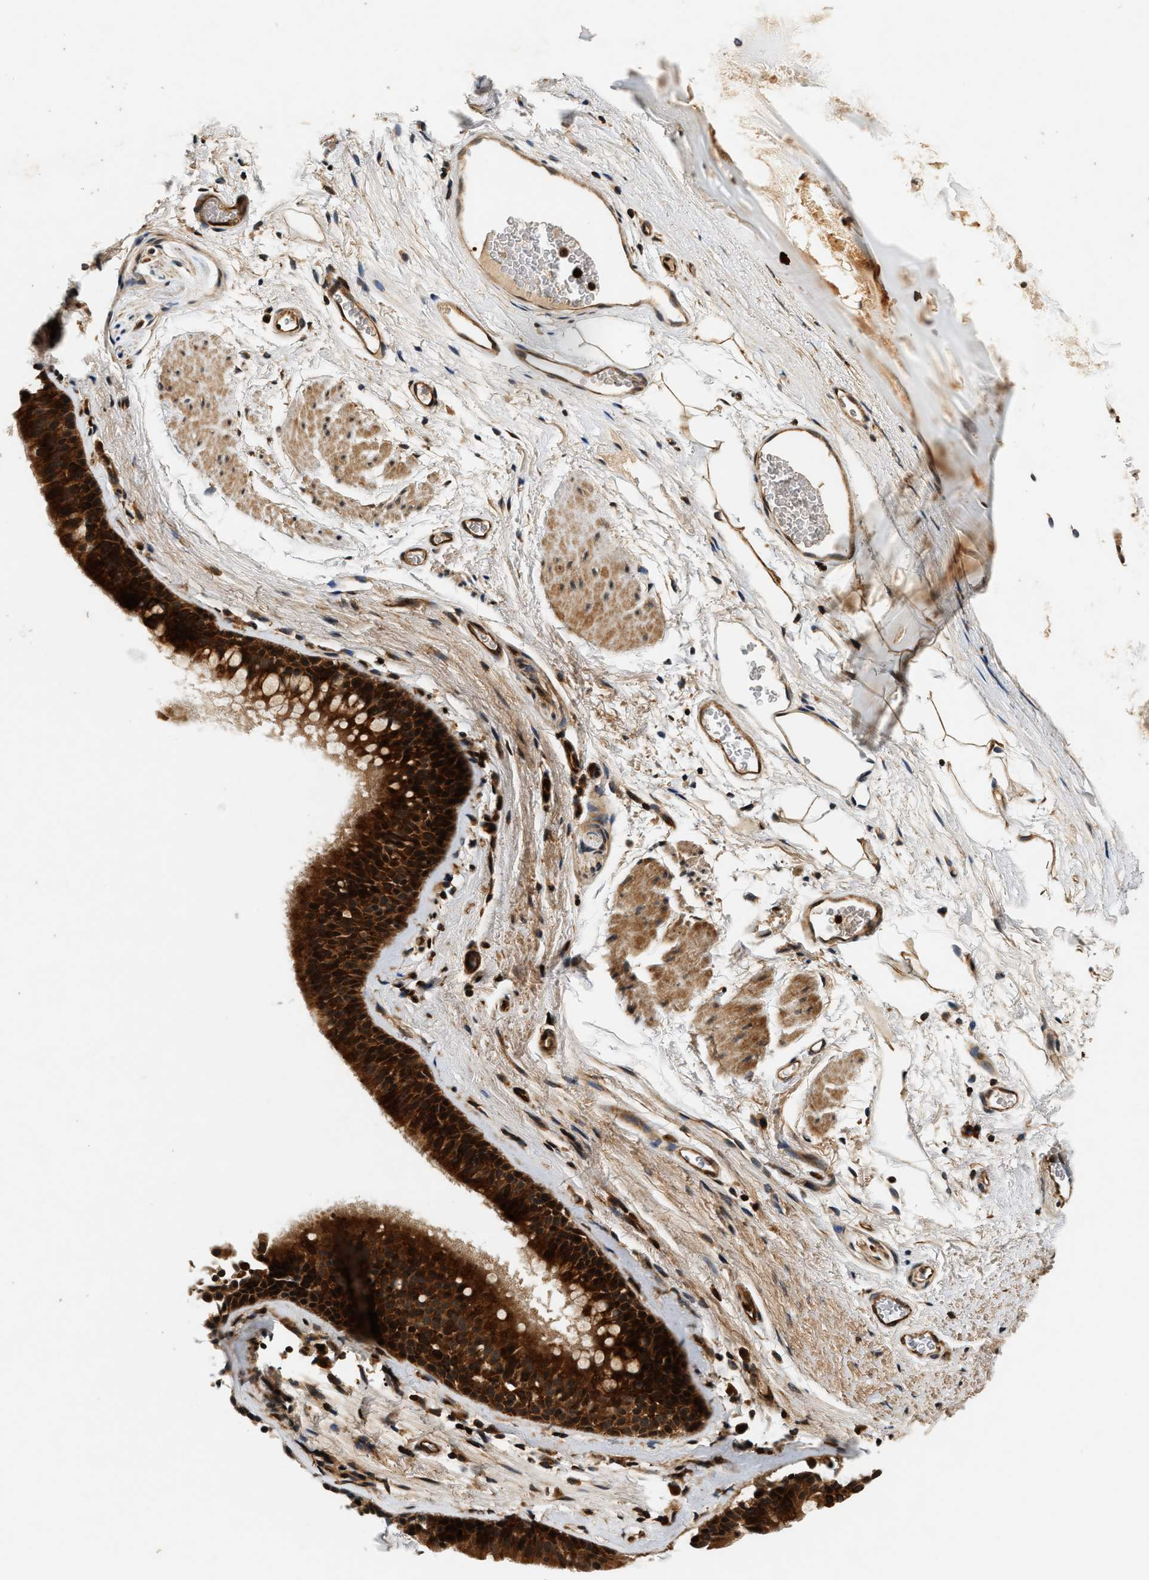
{"staining": {"intensity": "strong", "quantity": ">75%", "location": "cytoplasmic/membranous"}, "tissue": "bronchus", "cell_type": "Respiratory epithelial cells", "image_type": "normal", "snomed": [{"axis": "morphology", "description": "Normal tissue, NOS"}, {"axis": "topography", "description": "Cartilage tissue"}, {"axis": "topography", "description": "Bronchus"}], "caption": "Strong cytoplasmic/membranous positivity is seen in about >75% of respiratory epithelial cells in normal bronchus.", "gene": "SAMD9", "patient": {"sex": "female", "age": 53}}